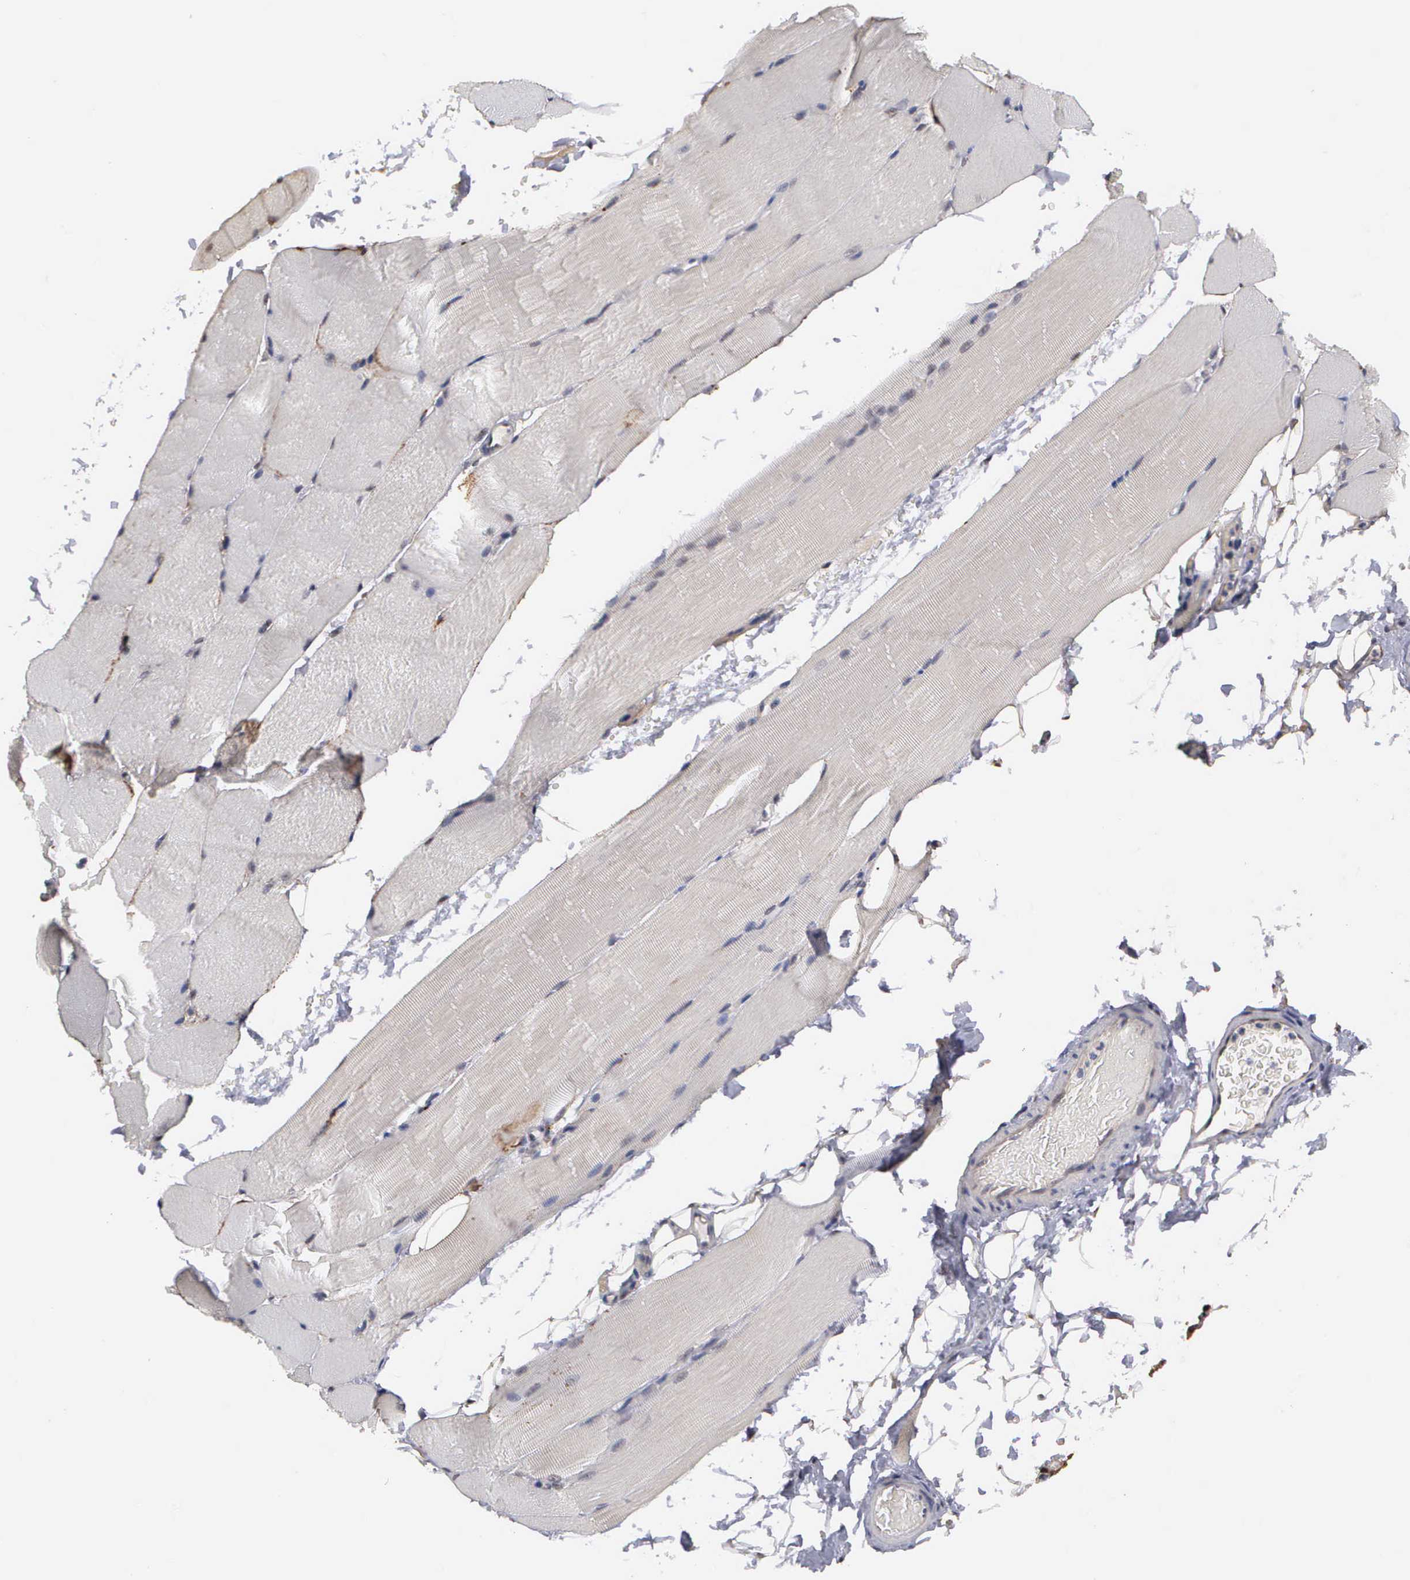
{"staining": {"intensity": "negative", "quantity": "none", "location": "none"}, "tissue": "skeletal muscle", "cell_type": "Myocytes", "image_type": "normal", "snomed": [{"axis": "morphology", "description": "Normal tissue, NOS"}, {"axis": "topography", "description": "Skeletal muscle"}, {"axis": "topography", "description": "Parathyroid gland"}], "caption": "Immunohistochemistry (IHC) image of benign skeletal muscle: skeletal muscle stained with DAB (3,3'-diaminobenzidine) displays no significant protein positivity in myocytes. Nuclei are stained in blue.", "gene": "ZBTB33", "patient": {"sex": "female", "age": 37}}